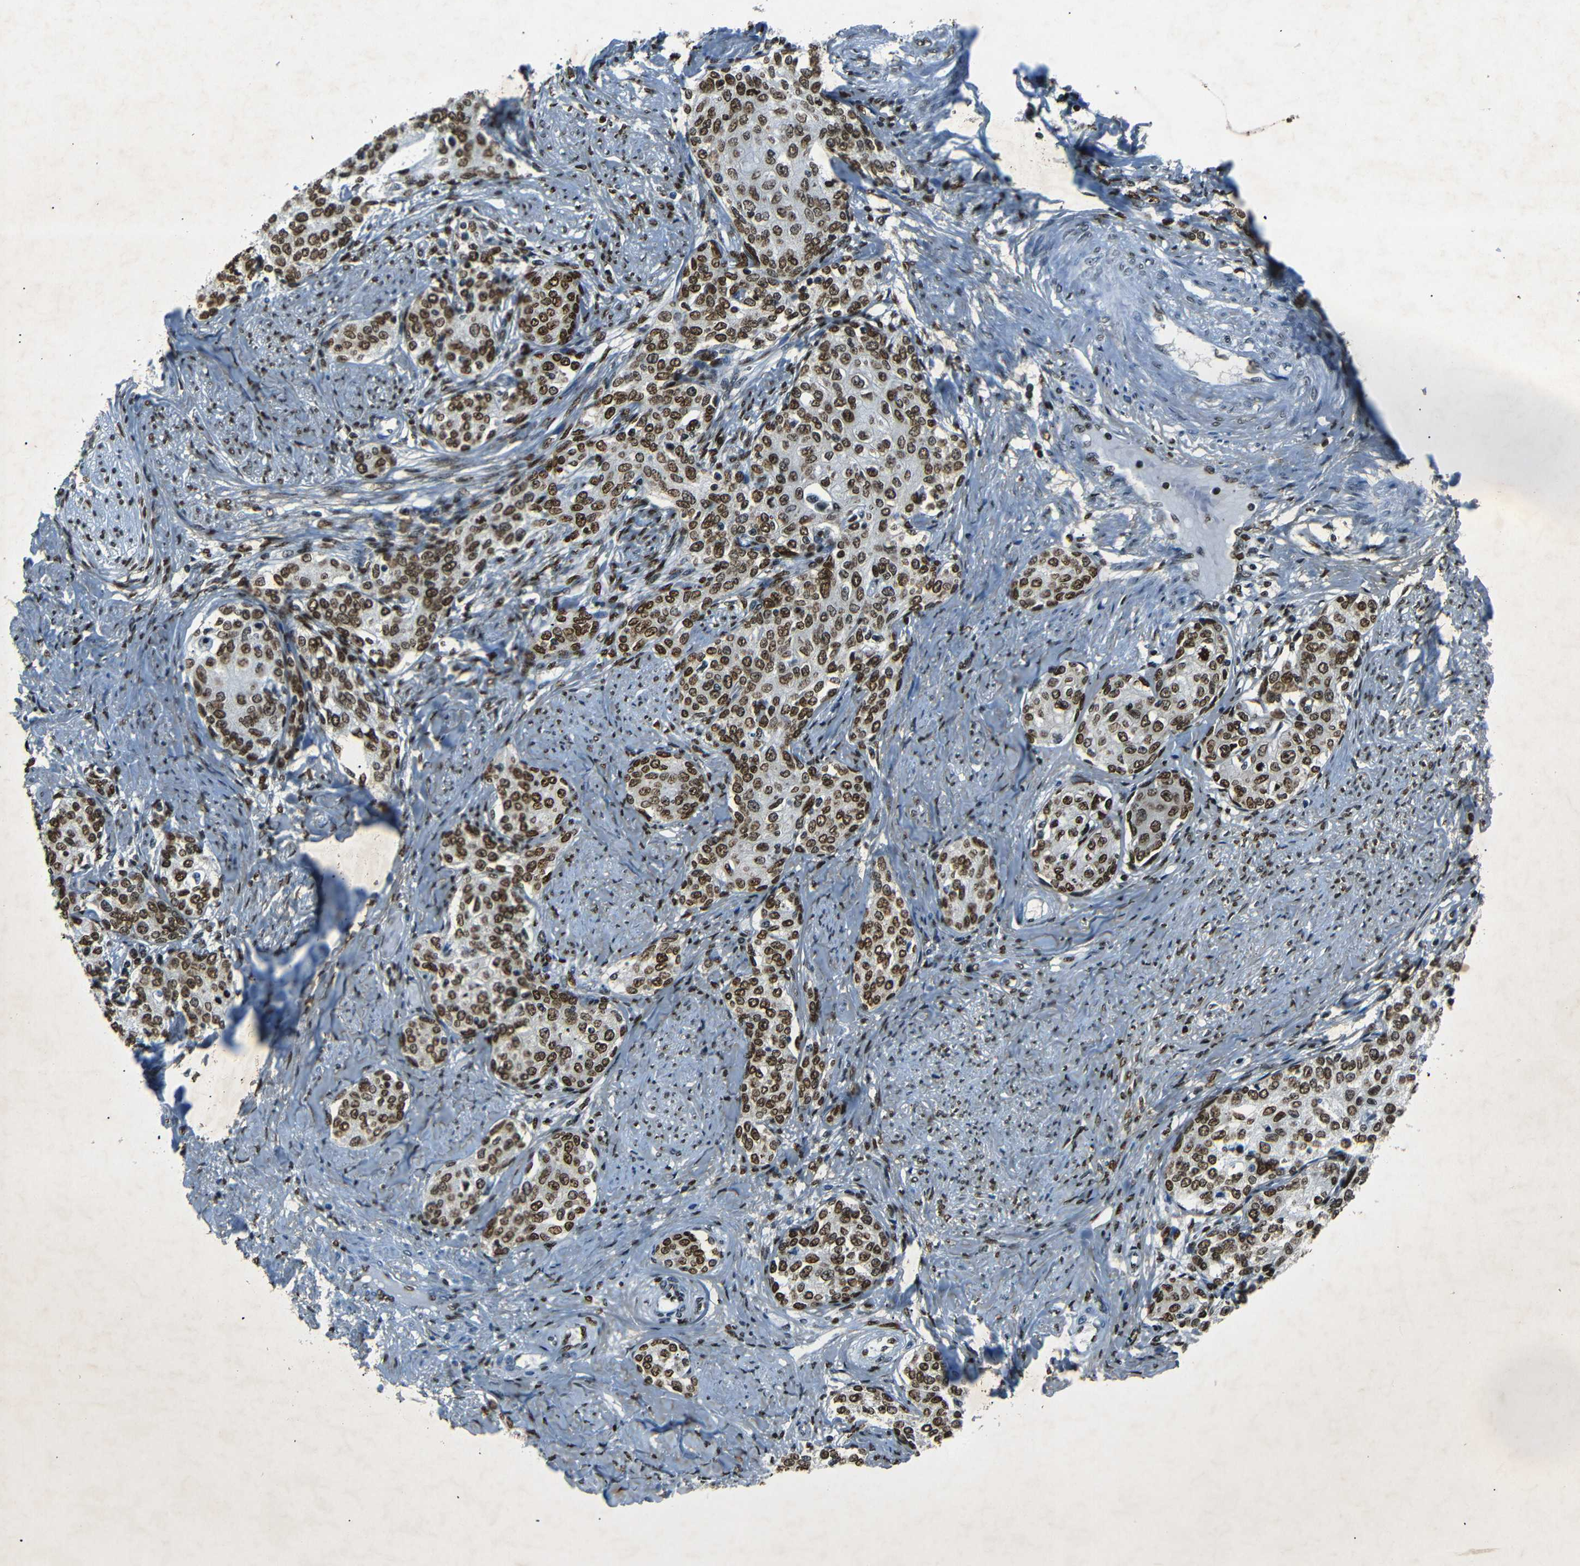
{"staining": {"intensity": "moderate", "quantity": ">75%", "location": "nuclear"}, "tissue": "cervical cancer", "cell_type": "Tumor cells", "image_type": "cancer", "snomed": [{"axis": "morphology", "description": "Squamous cell carcinoma, NOS"}, {"axis": "morphology", "description": "Adenocarcinoma, NOS"}, {"axis": "topography", "description": "Cervix"}], "caption": "DAB (3,3'-diaminobenzidine) immunohistochemical staining of human cervical cancer (squamous cell carcinoma) demonstrates moderate nuclear protein positivity in about >75% of tumor cells. (DAB (3,3'-diaminobenzidine) IHC with brightfield microscopy, high magnification).", "gene": "HMGN1", "patient": {"sex": "female", "age": 52}}